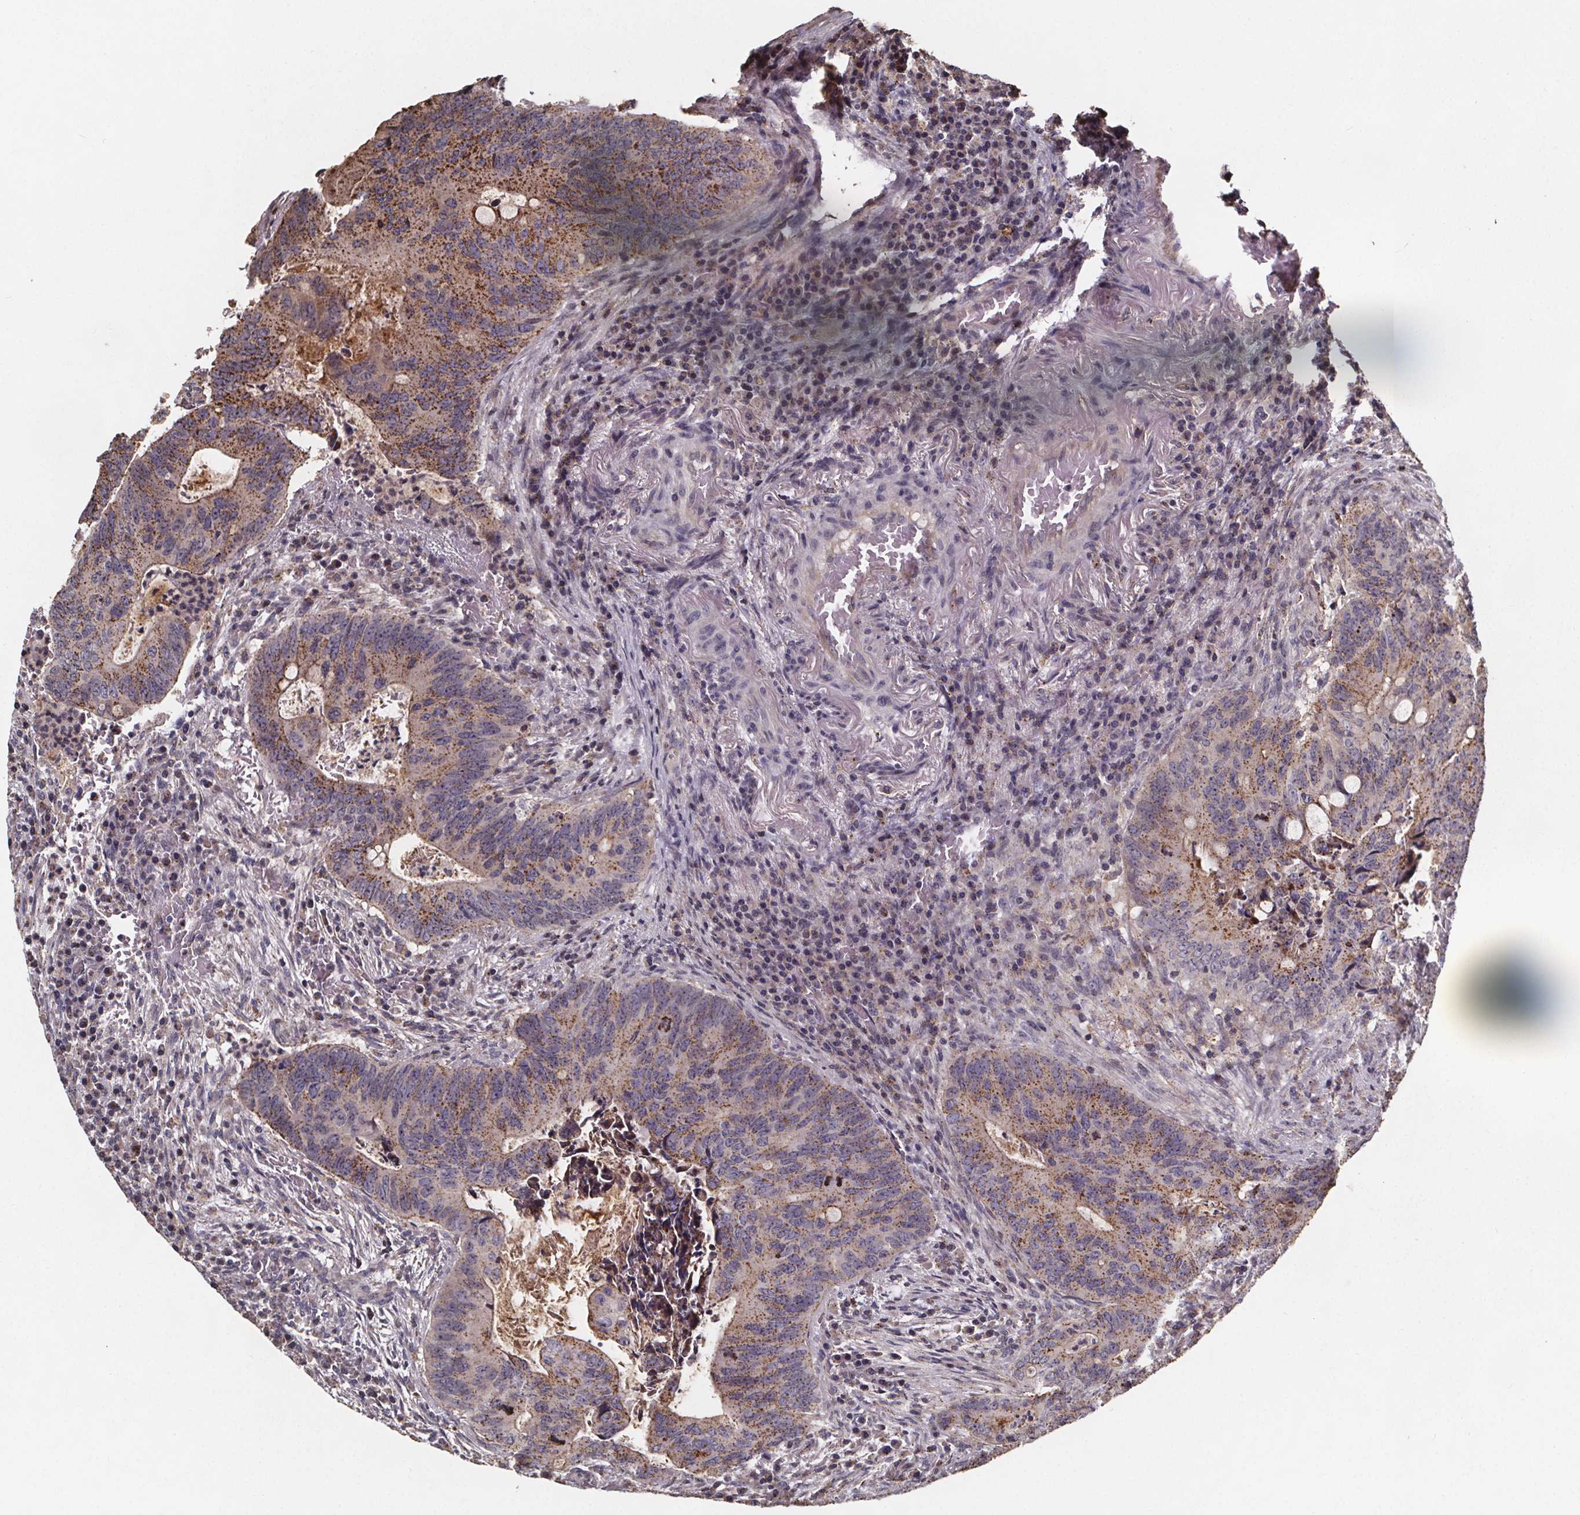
{"staining": {"intensity": "moderate", "quantity": ">75%", "location": "cytoplasmic/membranous"}, "tissue": "colorectal cancer", "cell_type": "Tumor cells", "image_type": "cancer", "snomed": [{"axis": "morphology", "description": "Adenocarcinoma, NOS"}, {"axis": "topography", "description": "Colon"}], "caption": "Tumor cells exhibit medium levels of moderate cytoplasmic/membranous staining in approximately >75% of cells in colorectal cancer (adenocarcinoma).", "gene": "ZNF879", "patient": {"sex": "female", "age": 74}}